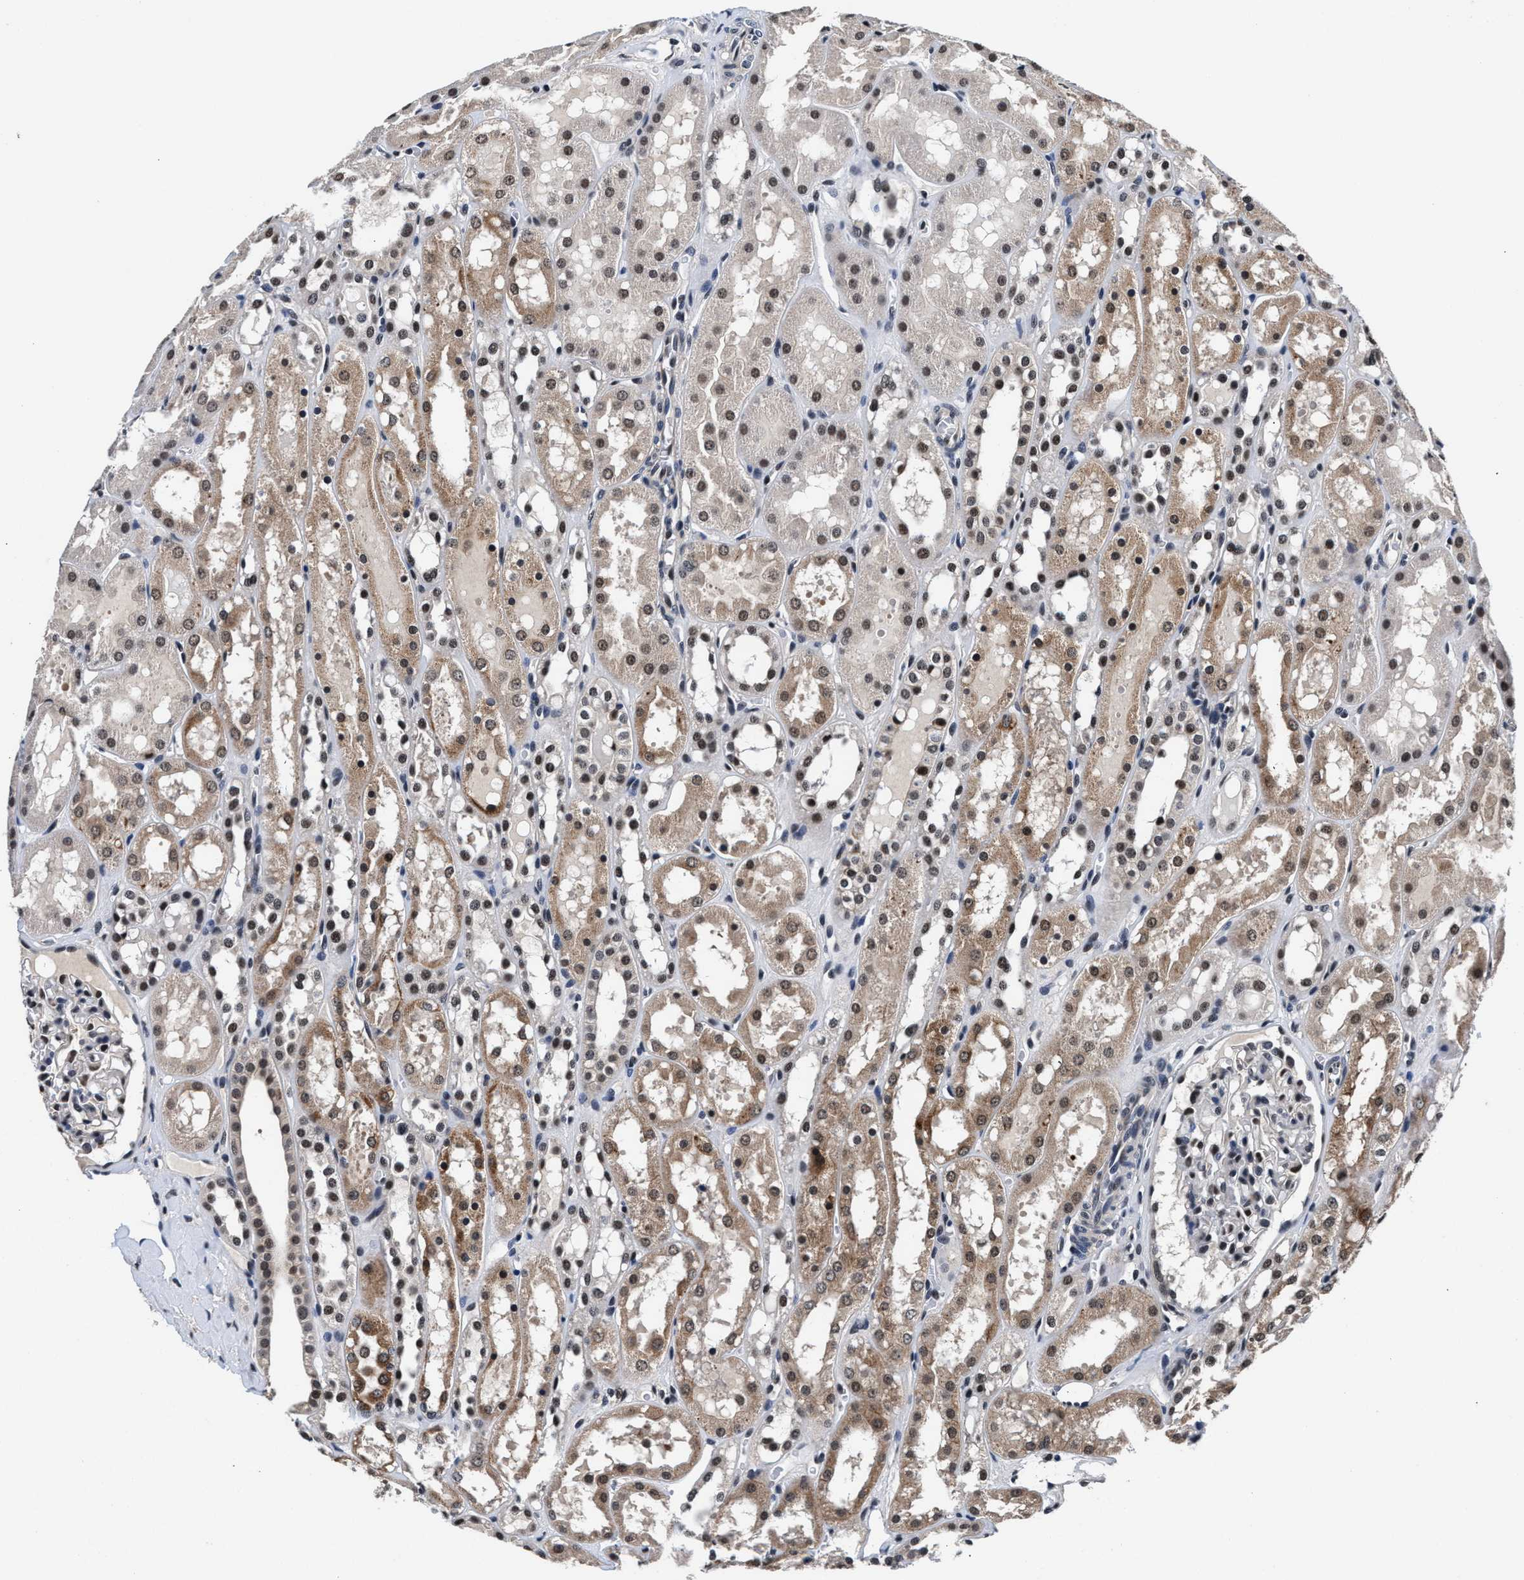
{"staining": {"intensity": "moderate", "quantity": "<25%", "location": "nuclear"}, "tissue": "kidney", "cell_type": "Cells in glomeruli", "image_type": "normal", "snomed": [{"axis": "morphology", "description": "Normal tissue, NOS"}, {"axis": "topography", "description": "Kidney"}, {"axis": "topography", "description": "Urinary bladder"}], "caption": "Unremarkable kidney displays moderate nuclear positivity in approximately <25% of cells in glomeruli, visualized by immunohistochemistry. (DAB (3,3'-diaminobenzidine) IHC, brown staining for protein, blue staining for nuclei).", "gene": "USP16", "patient": {"sex": "male", "age": 16}}